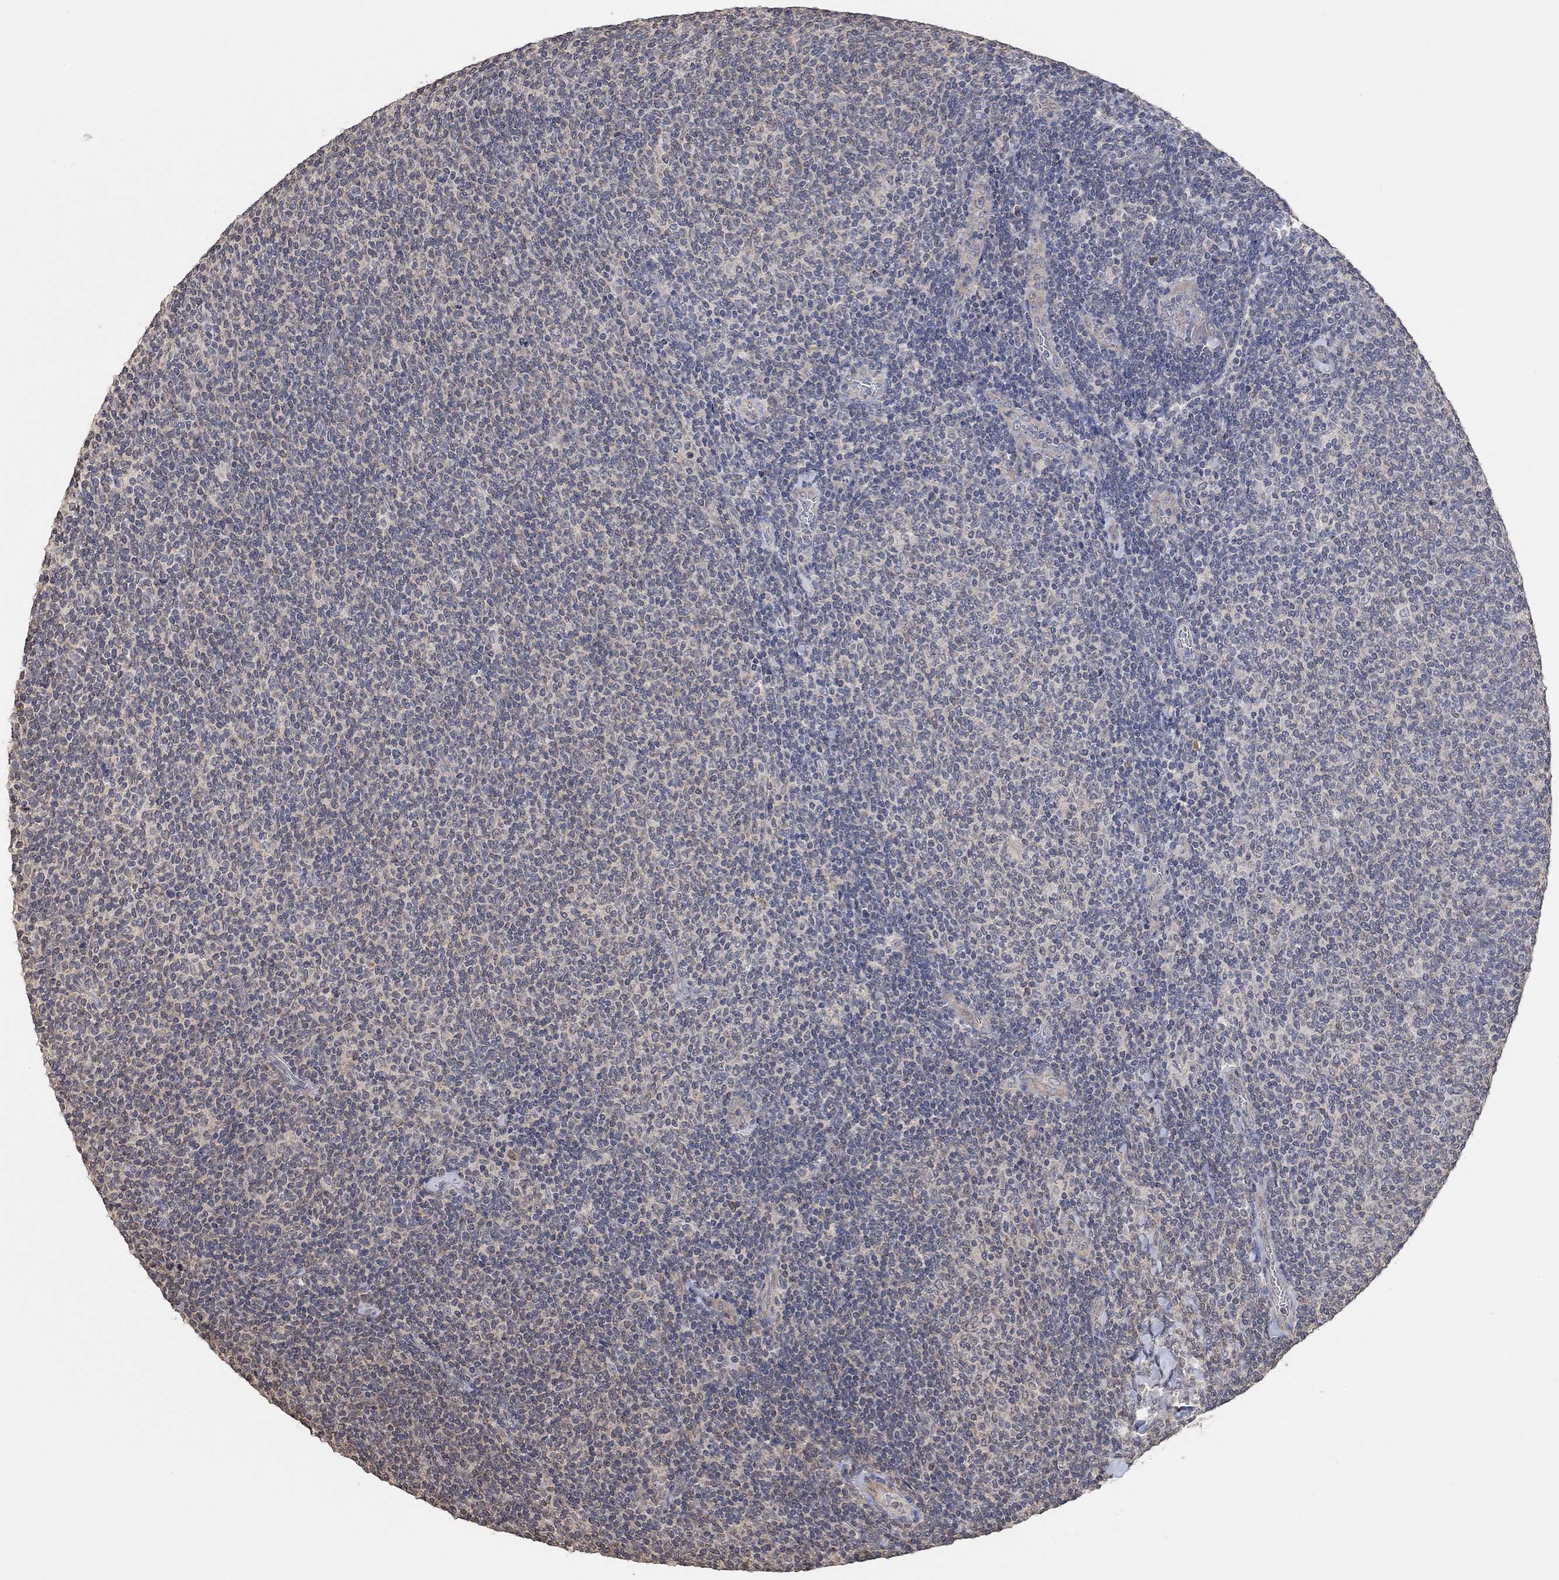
{"staining": {"intensity": "negative", "quantity": "none", "location": "none"}, "tissue": "lymphoma", "cell_type": "Tumor cells", "image_type": "cancer", "snomed": [{"axis": "morphology", "description": "Malignant lymphoma, non-Hodgkin's type, Low grade"}, {"axis": "topography", "description": "Lymph node"}], "caption": "Immunohistochemical staining of human lymphoma displays no significant positivity in tumor cells. (DAB immunohistochemistry, high magnification).", "gene": "UNC5B", "patient": {"sex": "male", "age": 52}}